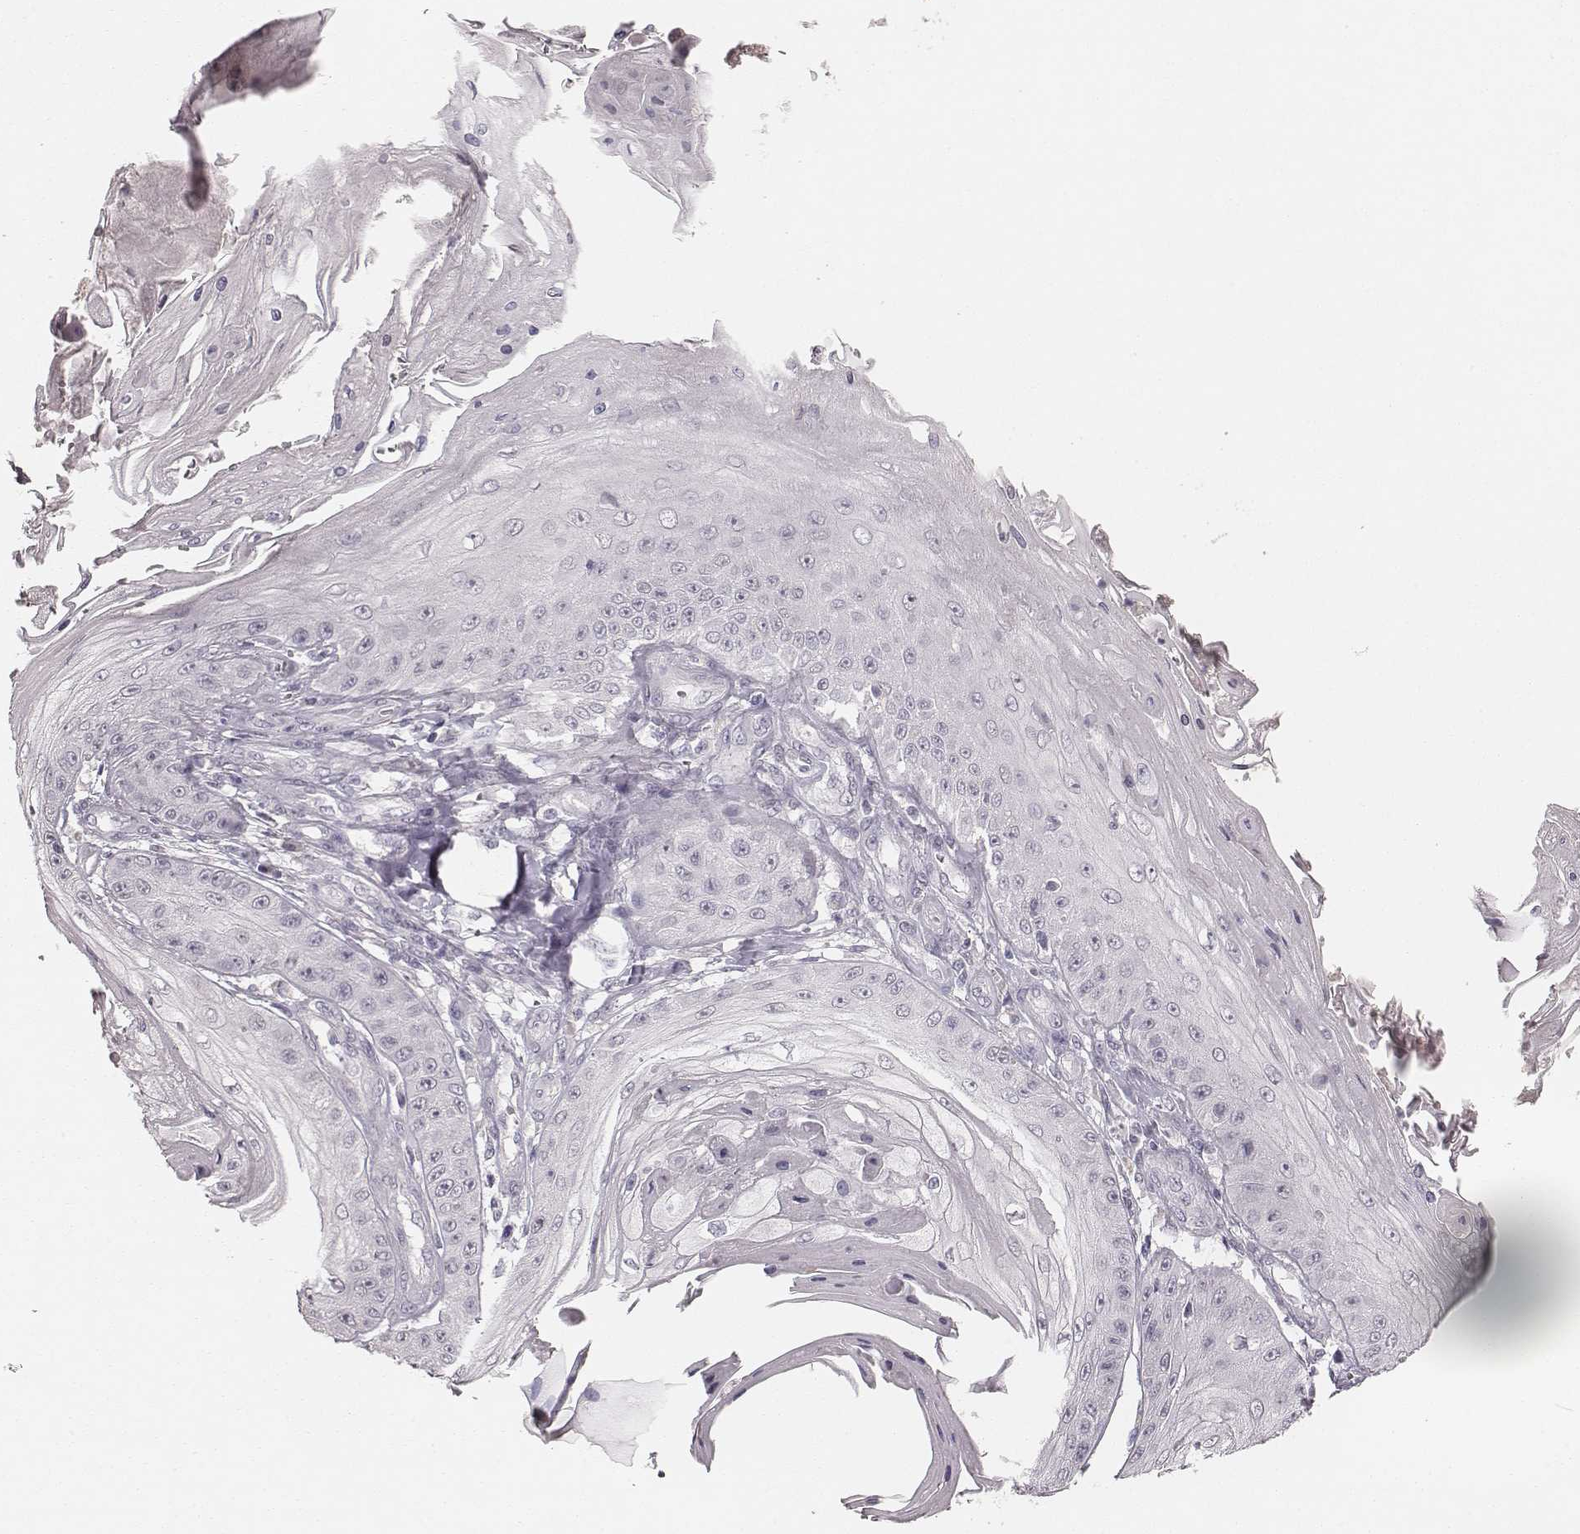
{"staining": {"intensity": "negative", "quantity": "none", "location": "none"}, "tissue": "skin cancer", "cell_type": "Tumor cells", "image_type": "cancer", "snomed": [{"axis": "morphology", "description": "Squamous cell carcinoma, NOS"}, {"axis": "topography", "description": "Skin"}], "caption": "High power microscopy histopathology image of an immunohistochemistry micrograph of skin cancer (squamous cell carcinoma), revealing no significant expression in tumor cells. Brightfield microscopy of immunohistochemistry stained with DAB (3,3'-diaminobenzidine) (brown) and hematoxylin (blue), captured at high magnification.", "gene": "LY6K", "patient": {"sex": "male", "age": 70}}